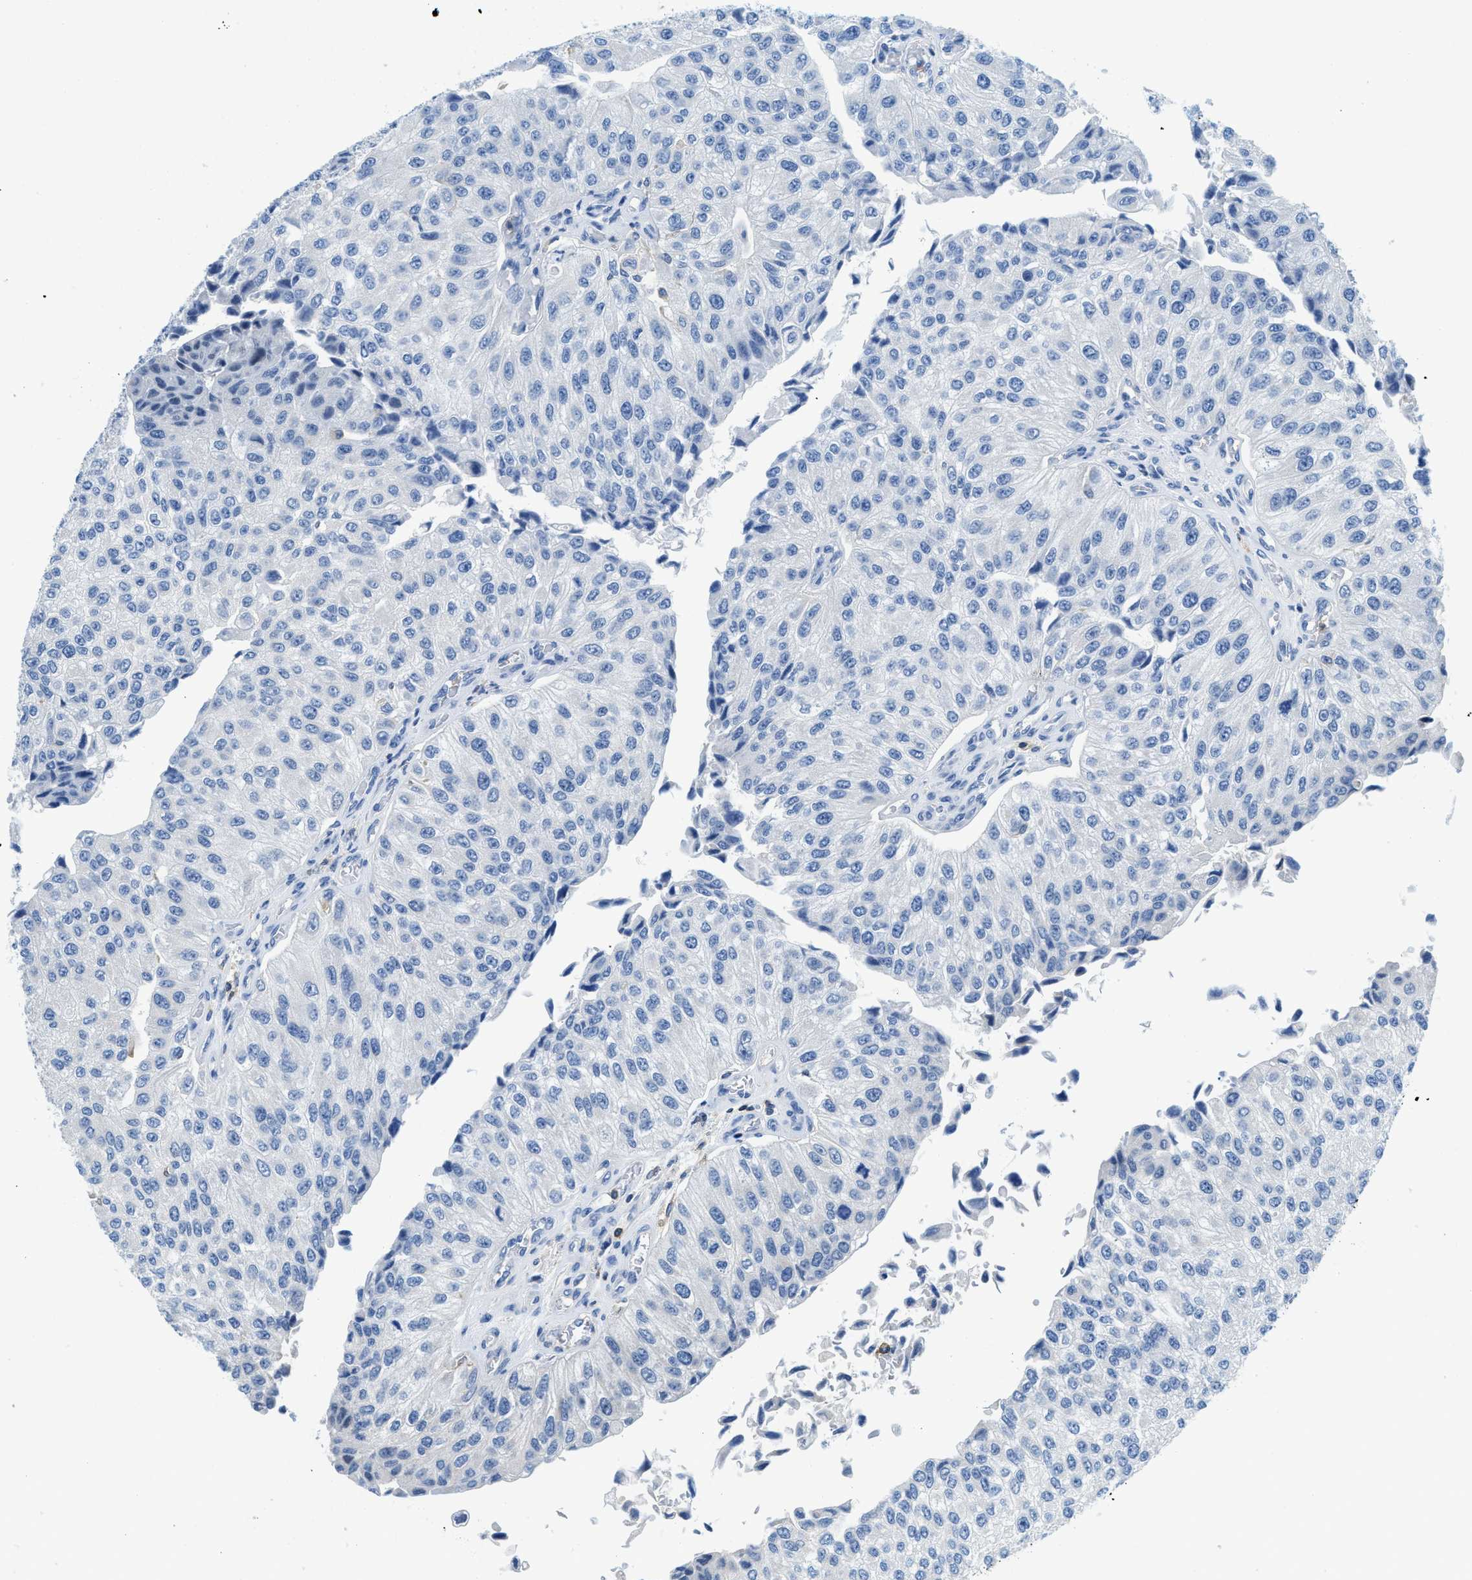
{"staining": {"intensity": "negative", "quantity": "none", "location": "none"}, "tissue": "urothelial cancer", "cell_type": "Tumor cells", "image_type": "cancer", "snomed": [{"axis": "morphology", "description": "Urothelial carcinoma, High grade"}, {"axis": "topography", "description": "Kidney"}, {"axis": "topography", "description": "Urinary bladder"}], "caption": "Immunohistochemistry photomicrograph of neoplastic tissue: urothelial cancer stained with DAB exhibits no significant protein positivity in tumor cells. (Immunohistochemistry (ihc), brightfield microscopy, high magnification).", "gene": "FAM151A", "patient": {"sex": "male", "age": 77}}